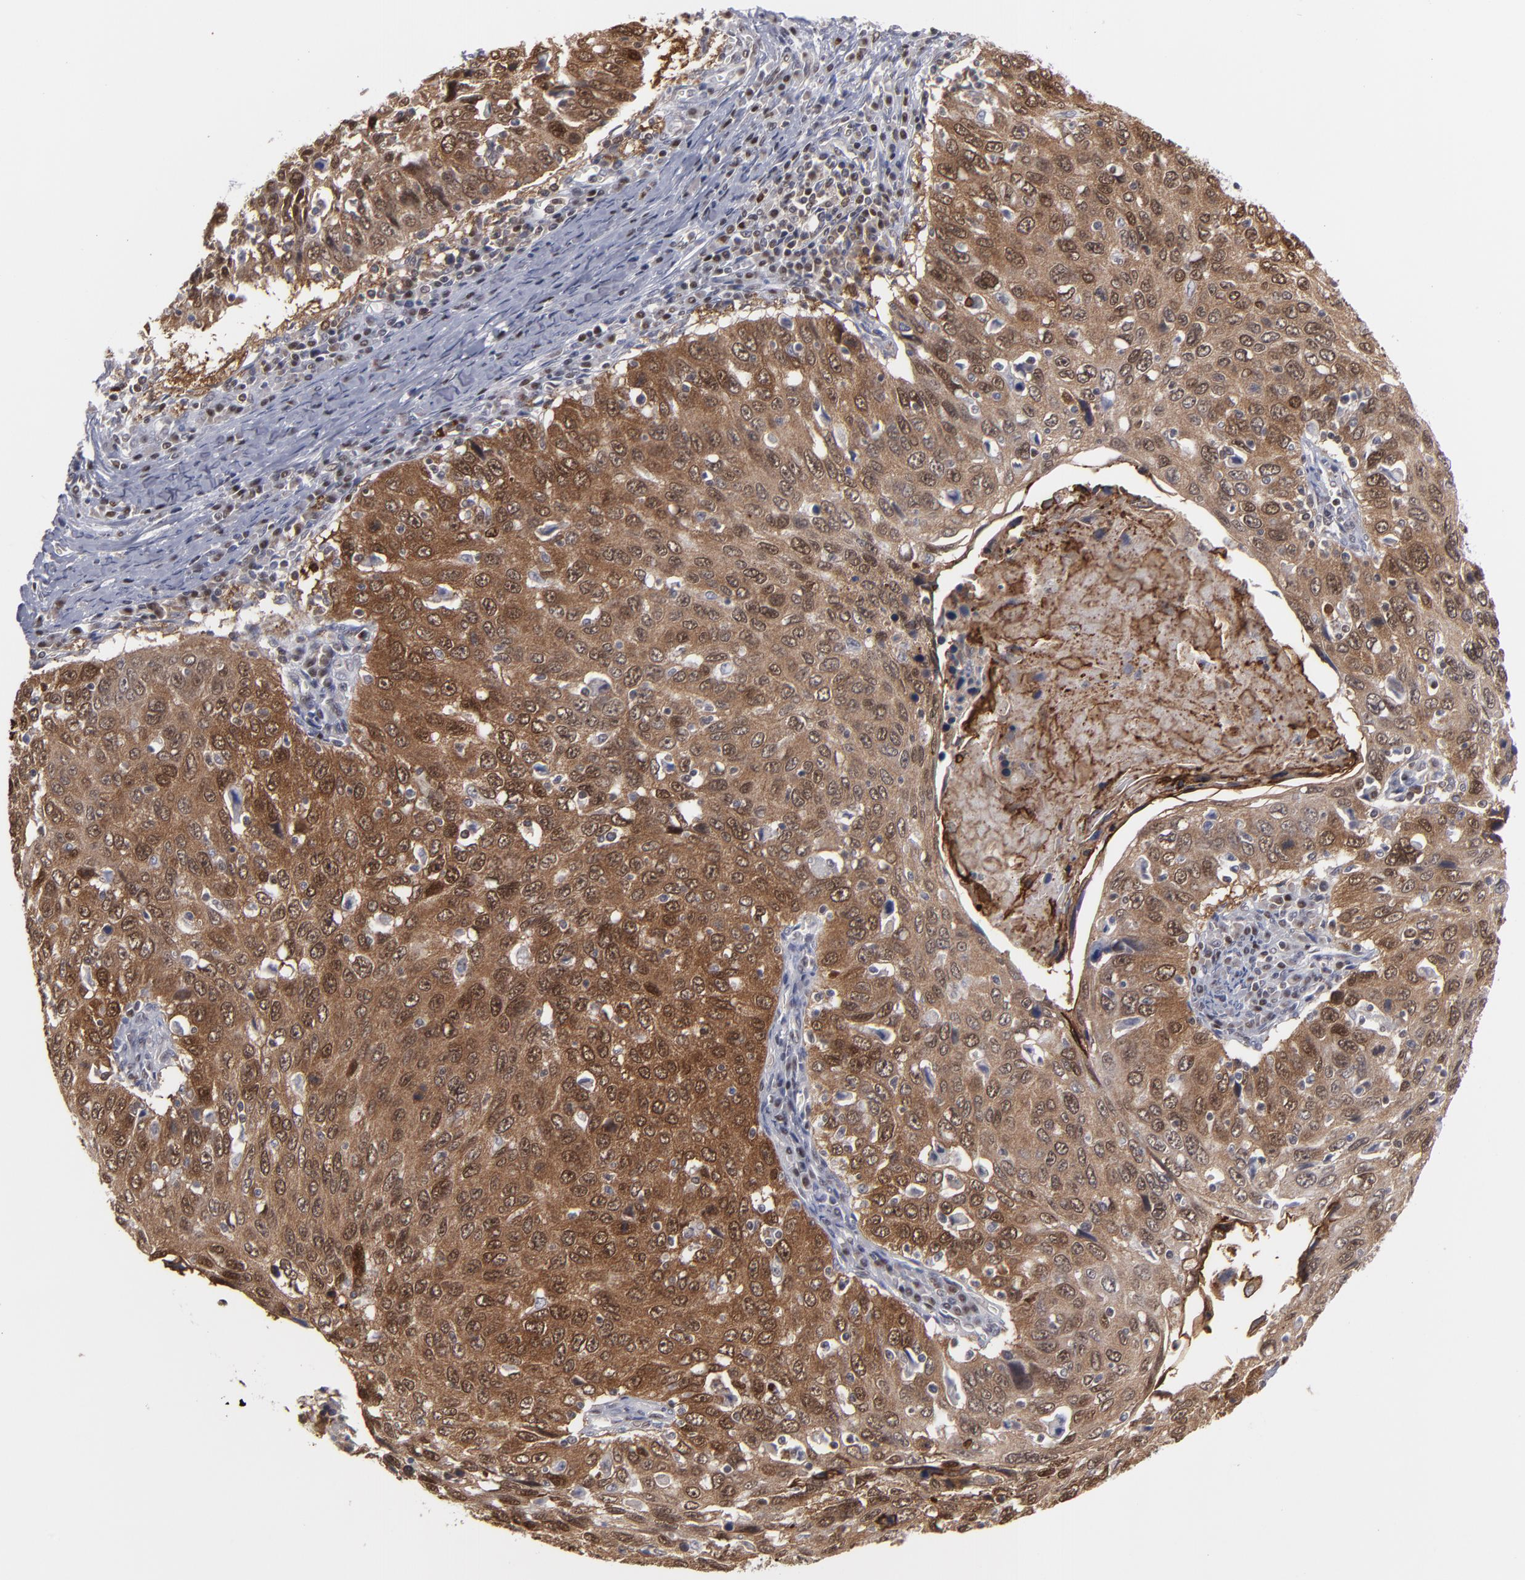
{"staining": {"intensity": "strong", "quantity": ">75%", "location": "cytoplasmic/membranous,nuclear"}, "tissue": "cervical cancer", "cell_type": "Tumor cells", "image_type": "cancer", "snomed": [{"axis": "morphology", "description": "Squamous cell carcinoma, NOS"}, {"axis": "topography", "description": "Cervix"}], "caption": "Immunohistochemical staining of human cervical cancer (squamous cell carcinoma) demonstrates strong cytoplasmic/membranous and nuclear protein expression in about >75% of tumor cells. Immunohistochemistry stains the protein of interest in brown and the nuclei are stained blue.", "gene": "GSR", "patient": {"sex": "female", "age": 53}}